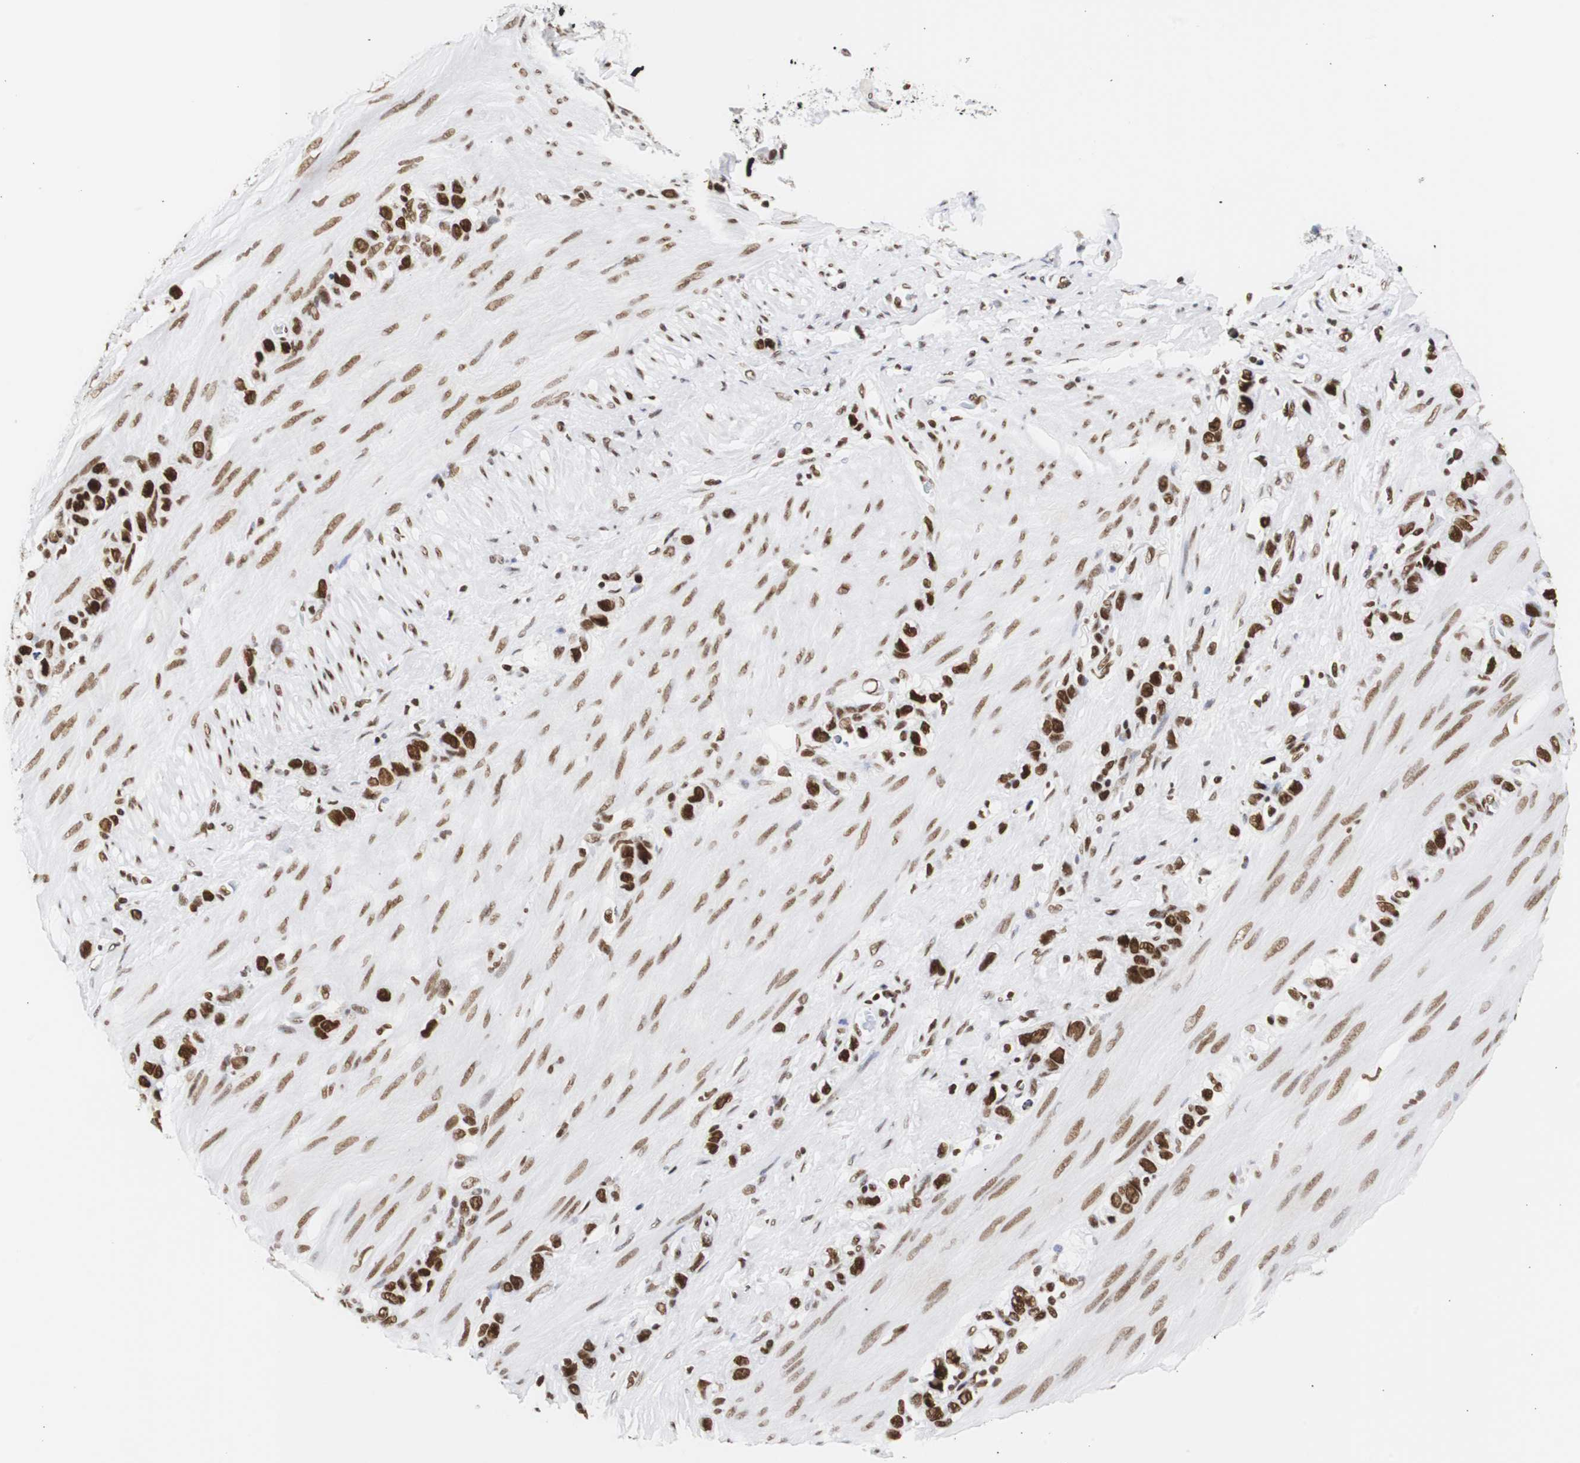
{"staining": {"intensity": "strong", "quantity": ">75%", "location": "nuclear"}, "tissue": "stomach cancer", "cell_type": "Tumor cells", "image_type": "cancer", "snomed": [{"axis": "morphology", "description": "Normal tissue, NOS"}, {"axis": "morphology", "description": "Adenocarcinoma, NOS"}, {"axis": "morphology", "description": "Adenocarcinoma, High grade"}, {"axis": "topography", "description": "Stomach, upper"}, {"axis": "topography", "description": "Stomach"}], "caption": "High-grade adenocarcinoma (stomach) stained for a protein exhibits strong nuclear positivity in tumor cells.", "gene": "HNRNPH2", "patient": {"sex": "female", "age": 65}}